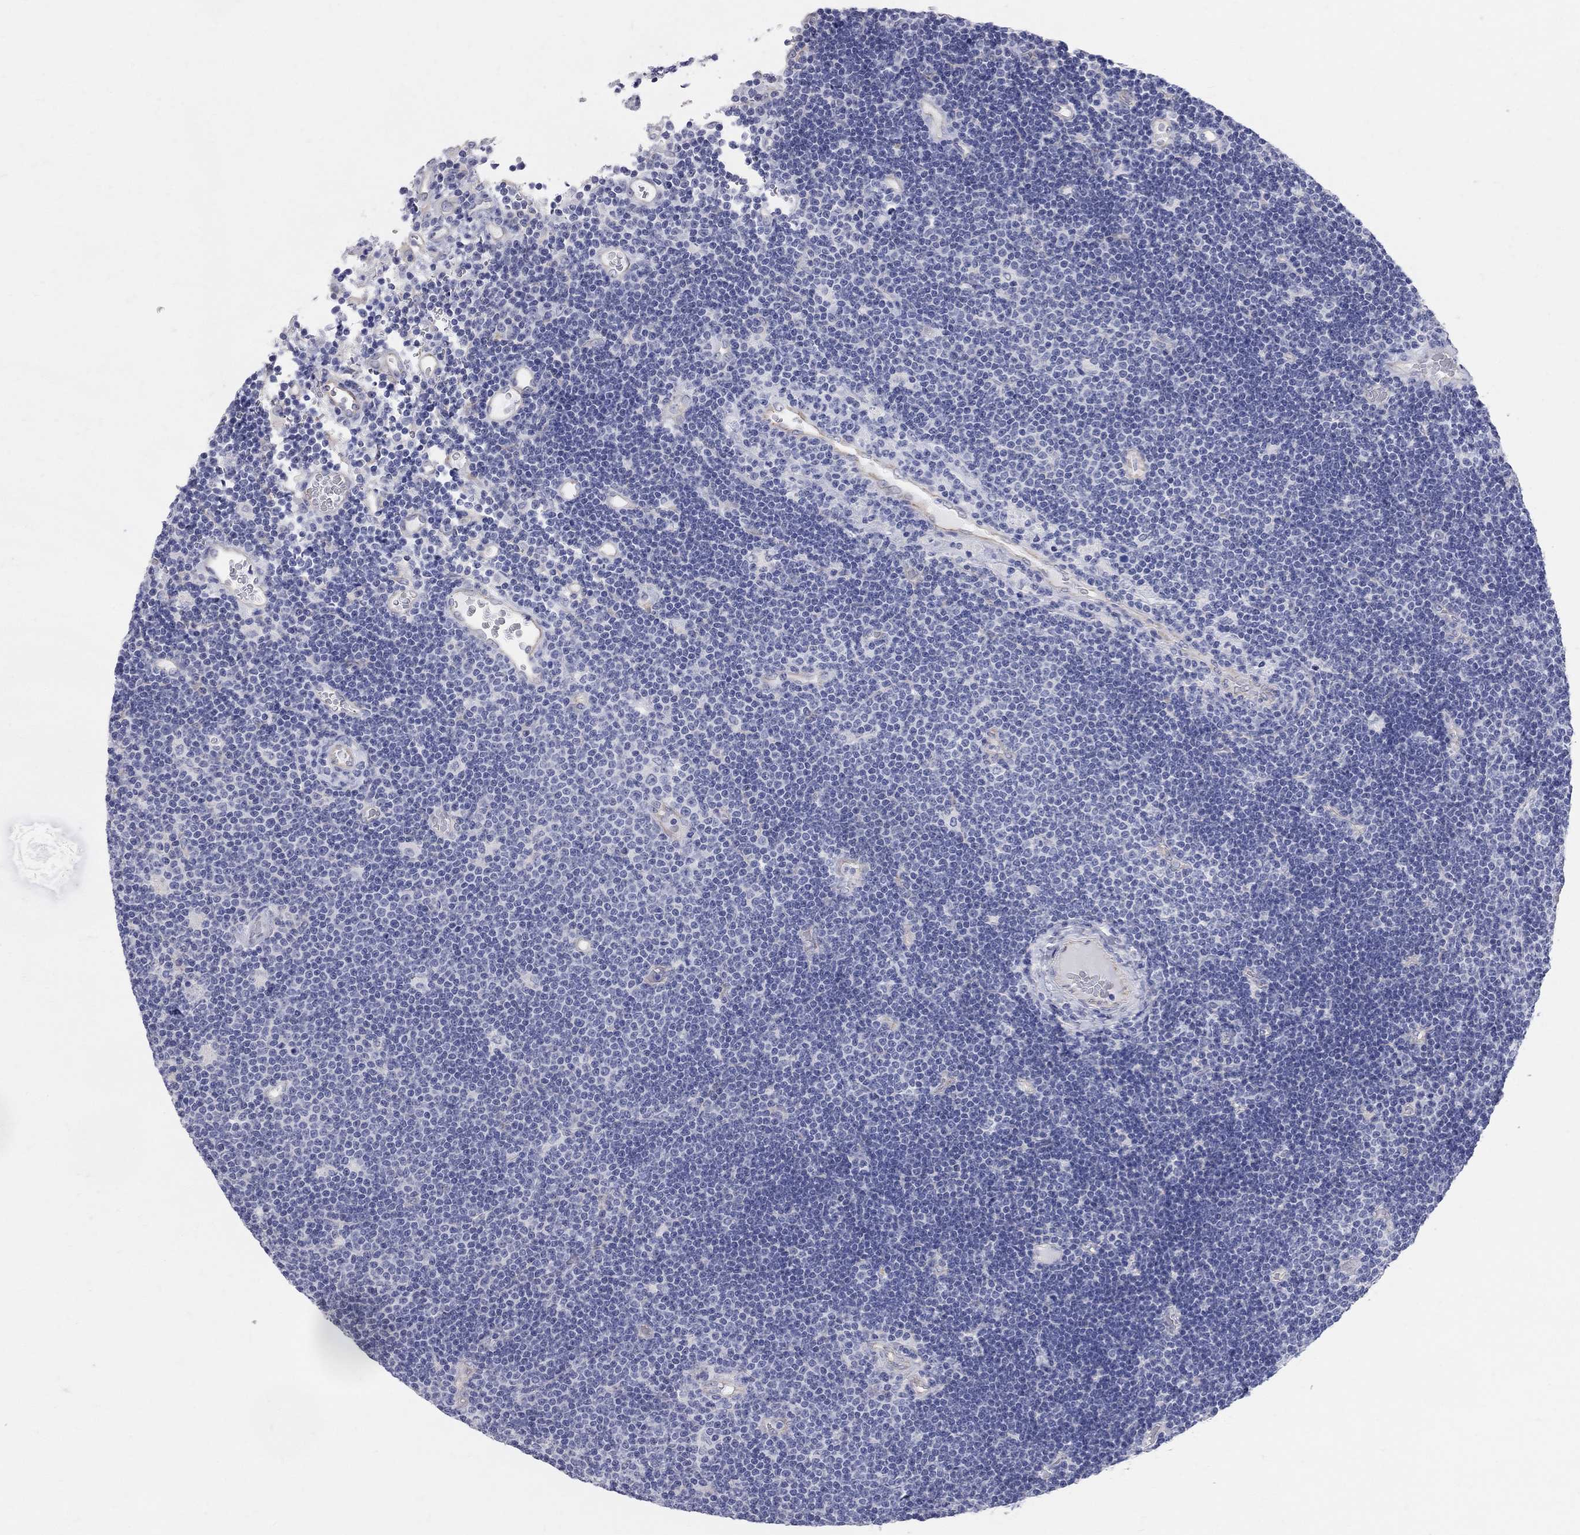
{"staining": {"intensity": "negative", "quantity": "none", "location": "none"}, "tissue": "lymphoma", "cell_type": "Tumor cells", "image_type": "cancer", "snomed": [{"axis": "morphology", "description": "Malignant lymphoma, non-Hodgkin's type, Low grade"}, {"axis": "topography", "description": "Brain"}], "caption": "This is a photomicrograph of immunohistochemistry staining of malignant lymphoma, non-Hodgkin's type (low-grade), which shows no positivity in tumor cells.", "gene": "AOX1", "patient": {"sex": "female", "age": 66}}